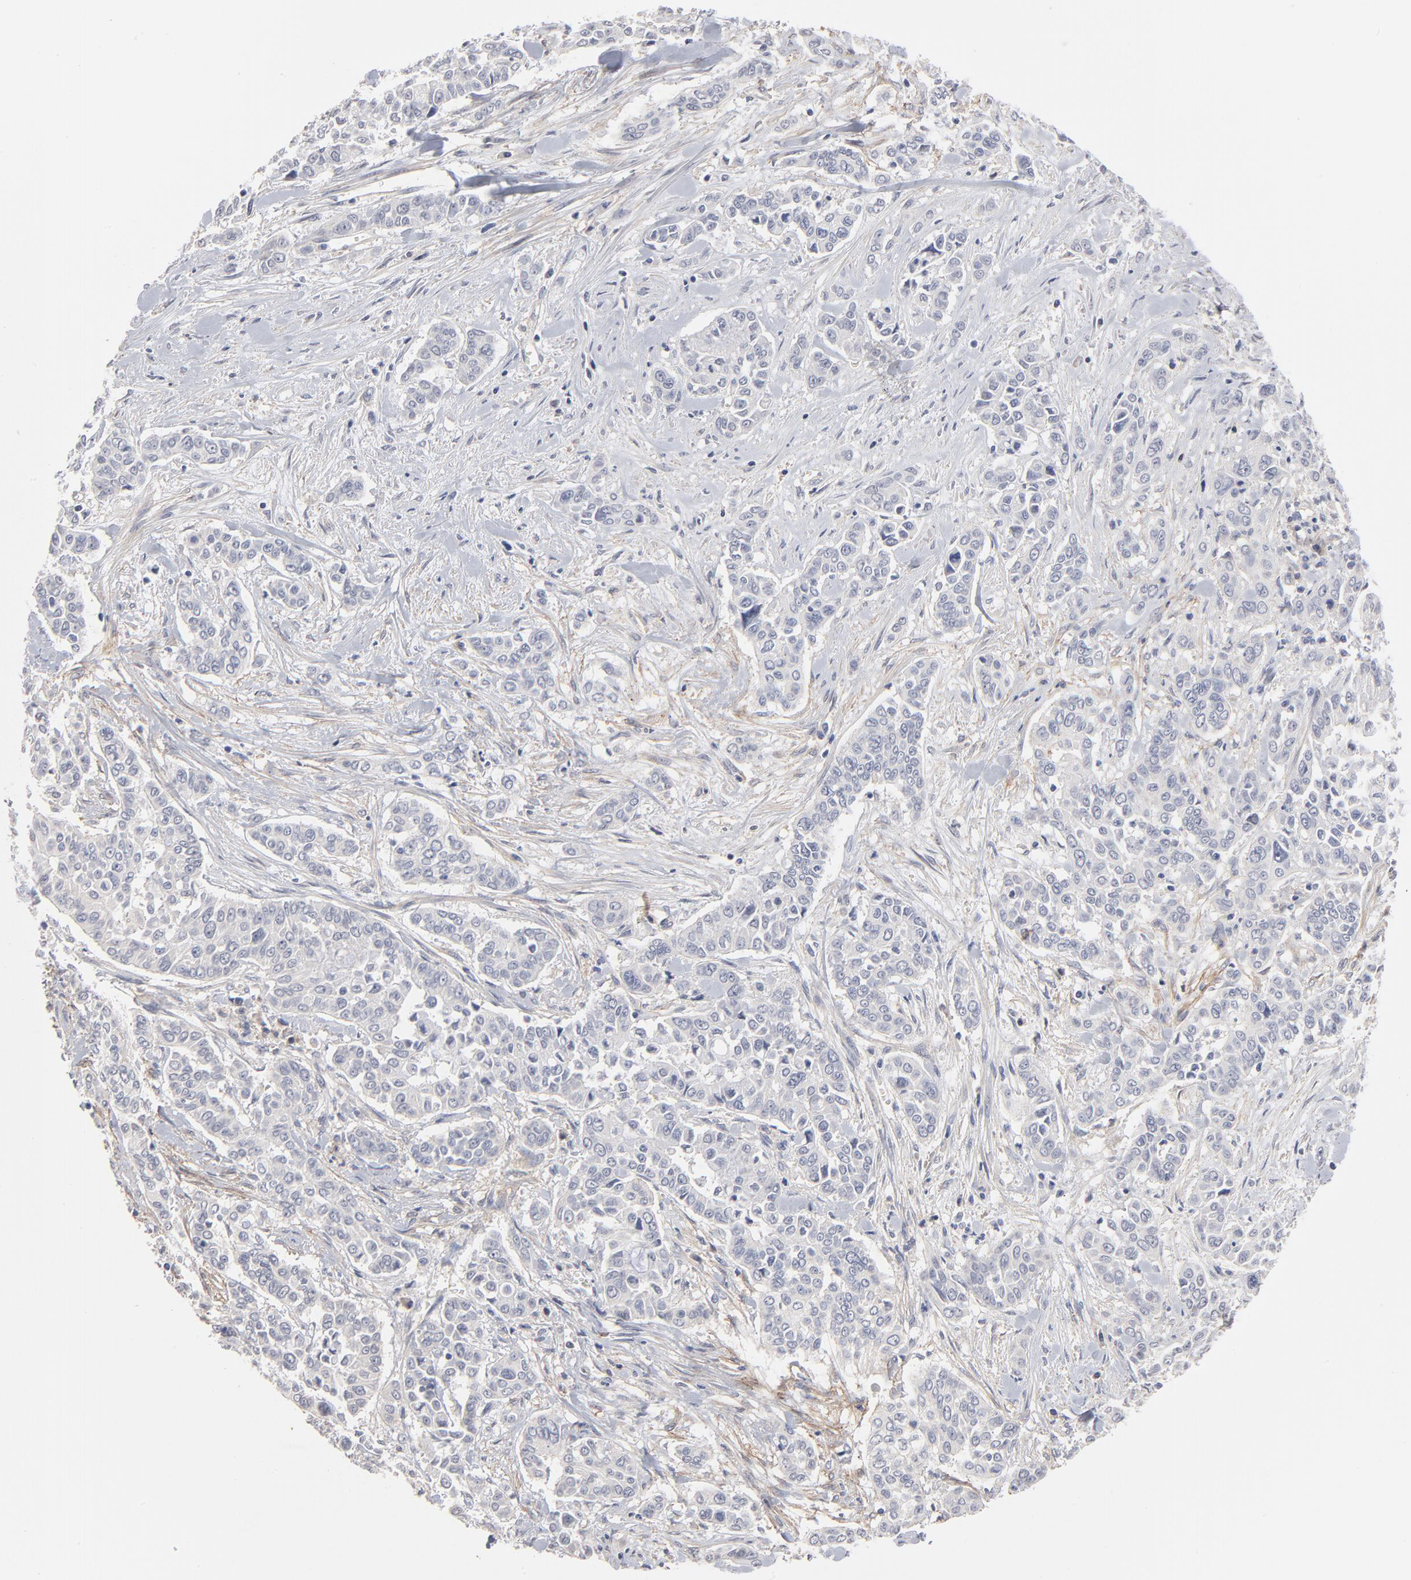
{"staining": {"intensity": "negative", "quantity": "none", "location": "none"}, "tissue": "pancreatic cancer", "cell_type": "Tumor cells", "image_type": "cancer", "snomed": [{"axis": "morphology", "description": "Adenocarcinoma, NOS"}, {"axis": "topography", "description": "Pancreas"}], "caption": "Tumor cells are negative for brown protein staining in pancreatic adenocarcinoma.", "gene": "SLC16A1", "patient": {"sex": "female", "age": 52}}